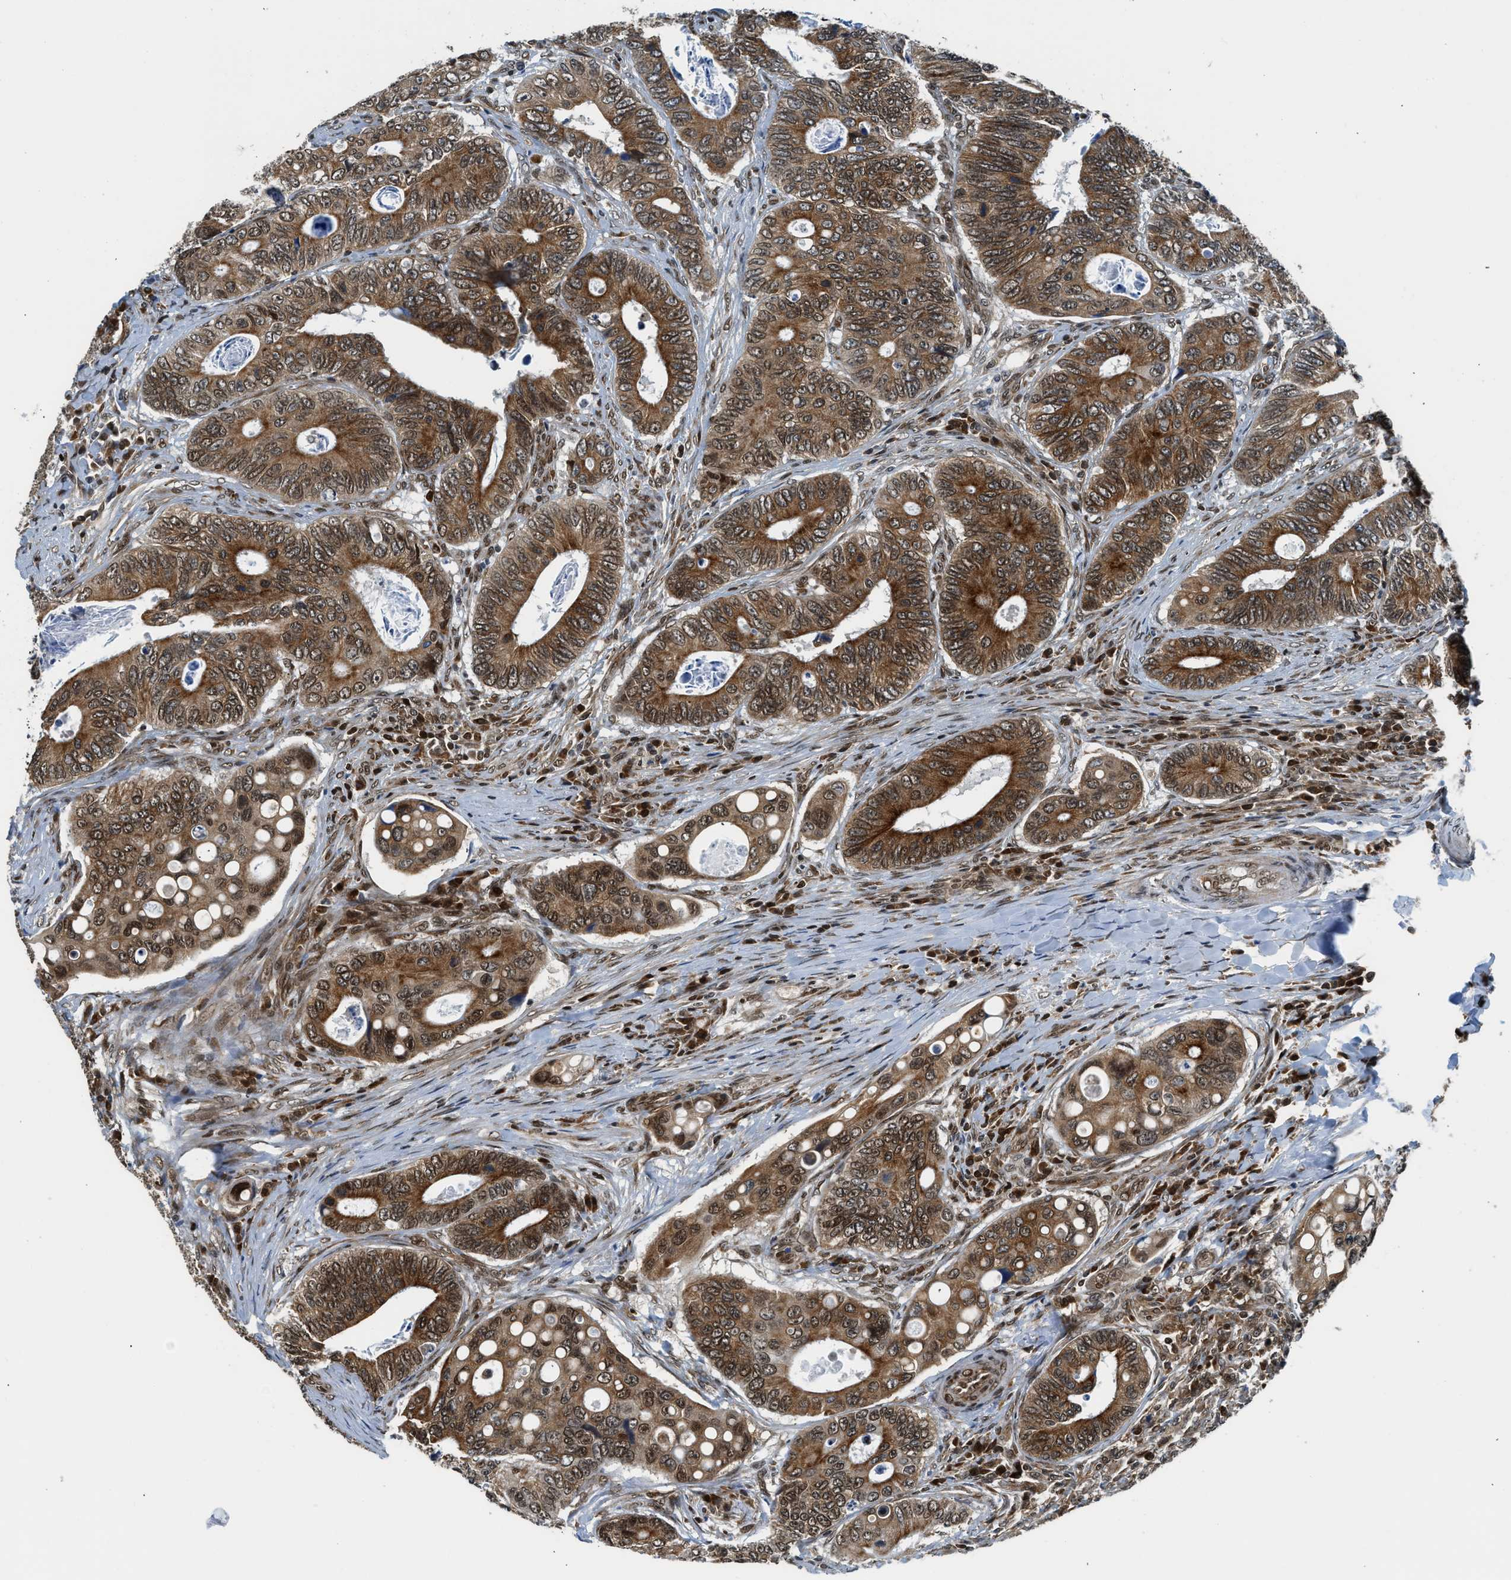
{"staining": {"intensity": "strong", "quantity": ">75%", "location": "cytoplasmic/membranous"}, "tissue": "colorectal cancer", "cell_type": "Tumor cells", "image_type": "cancer", "snomed": [{"axis": "morphology", "description": "Inflammation, NOS"}, {"axis": "morphology", "description": "Adenocarcinoma, NOS"}, {"axis": "topography", "description": "Colon"}], "caption": "This image demonstrates adenocarcinoma (colorectal) stained with immunohistochemistry (IHC) to label a protein in brown. The cytoplasmic/membranous of tumor cells show strong positivity for the protein. Nuclei are counter-stained blue.", "gene": "RETREG3", "patient": {"sex": "male", "age": 72}}